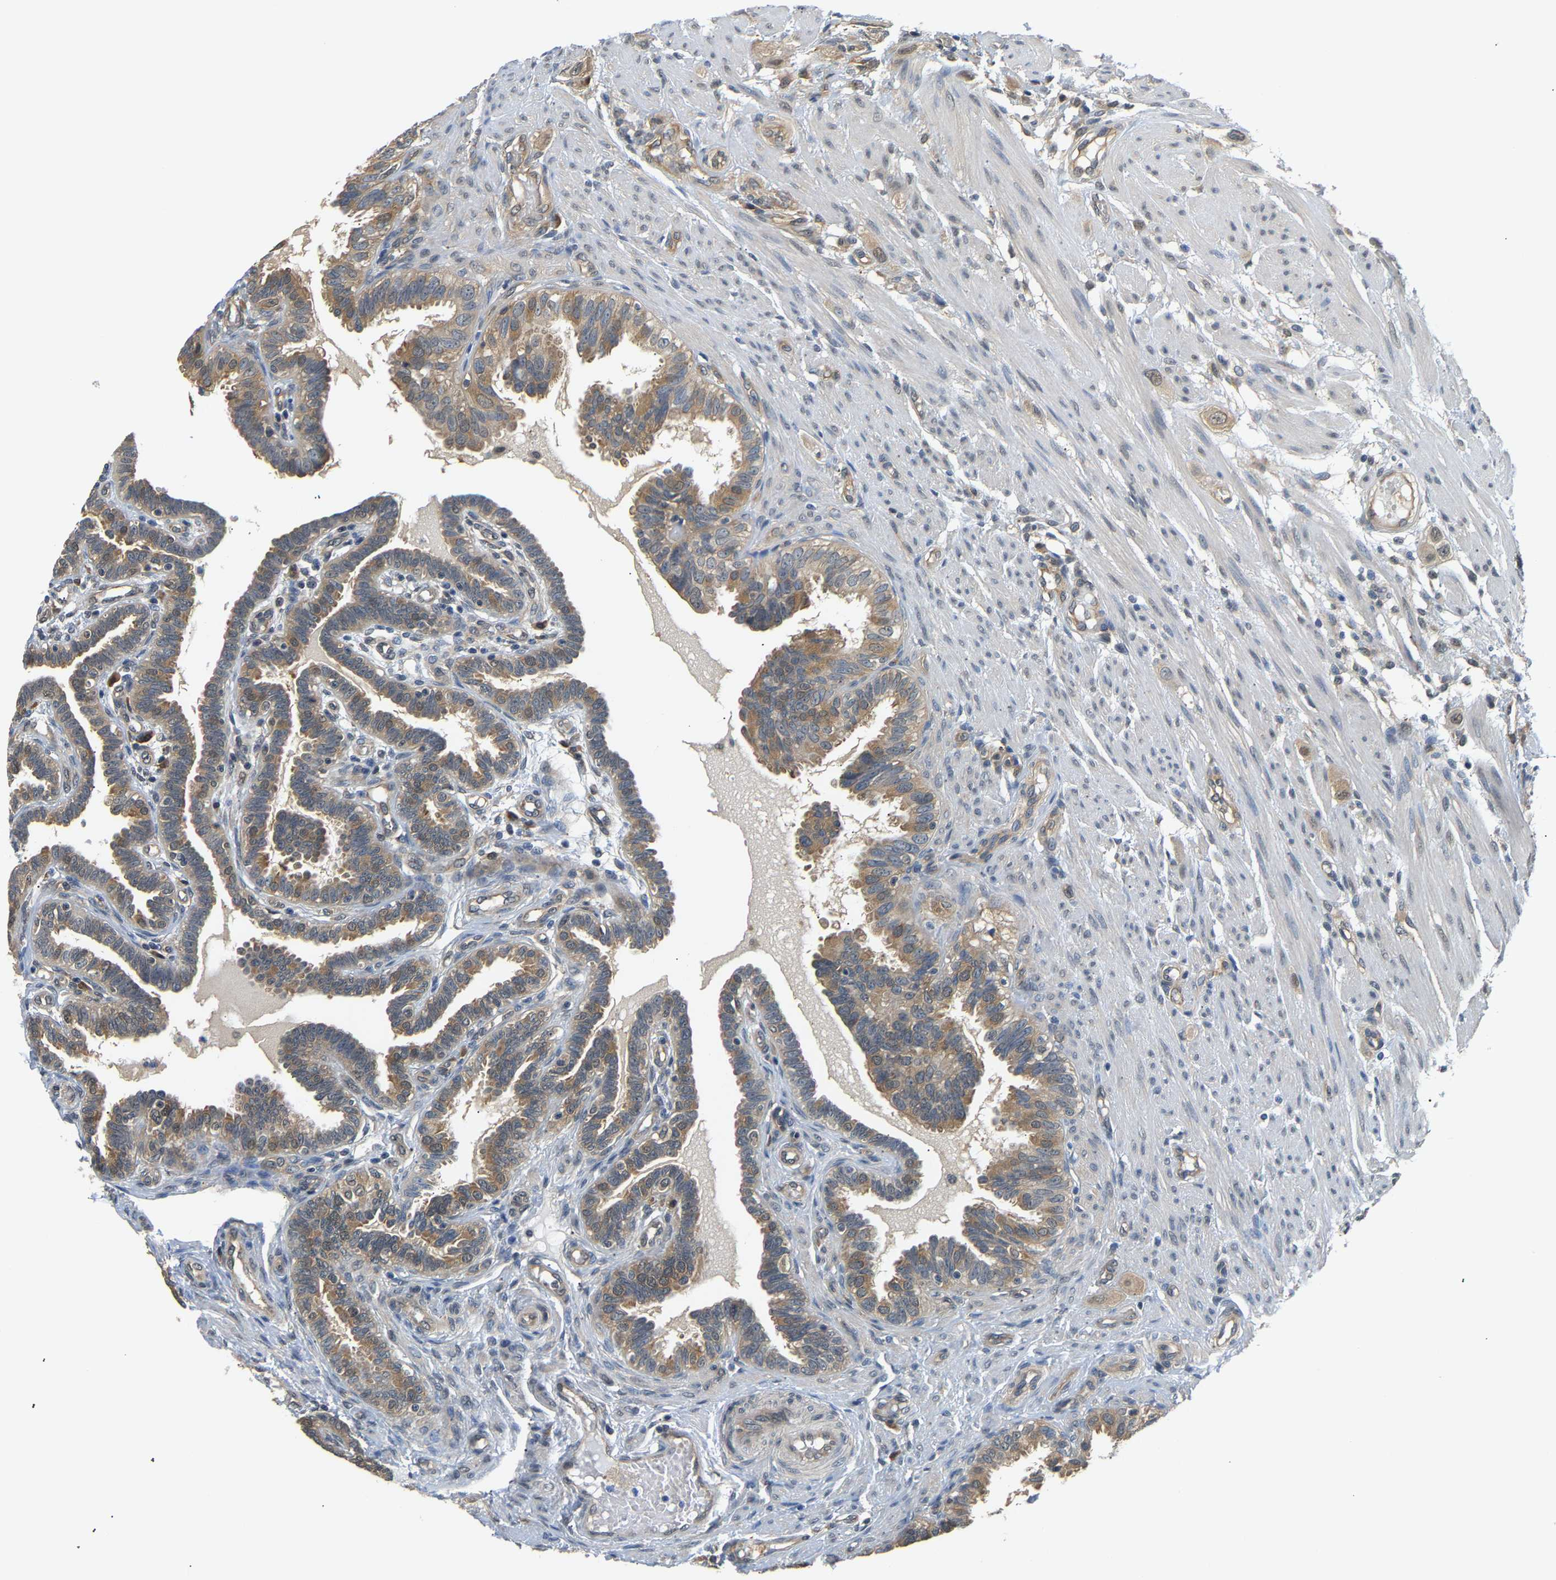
{"staining": {"intensity": "moderate", "quantity": ">75%", "location": "cytoplasmic/membranous"}, "tissue": "fallopian tube", "cell_type": "Glandular cells", "image_type": "normal", "snomed": [{"axis": "morphology", "description": "Normal tissue, NOS"}, {"axis": "topography", "description": "Fallopian tube"}, {"axis": "topography", "description": "Placenta"}], "caption": "Fallopian tube stained with DAB (3,3'-diaminobenzidine) immunohistochemistry (IHC) reveals medium levels of moderate cytoplasmic/membranous positivity in about >75% of glandular cells.", "gene": "ARHGEF12", "patient": {"sex": "female", "age": 34}}